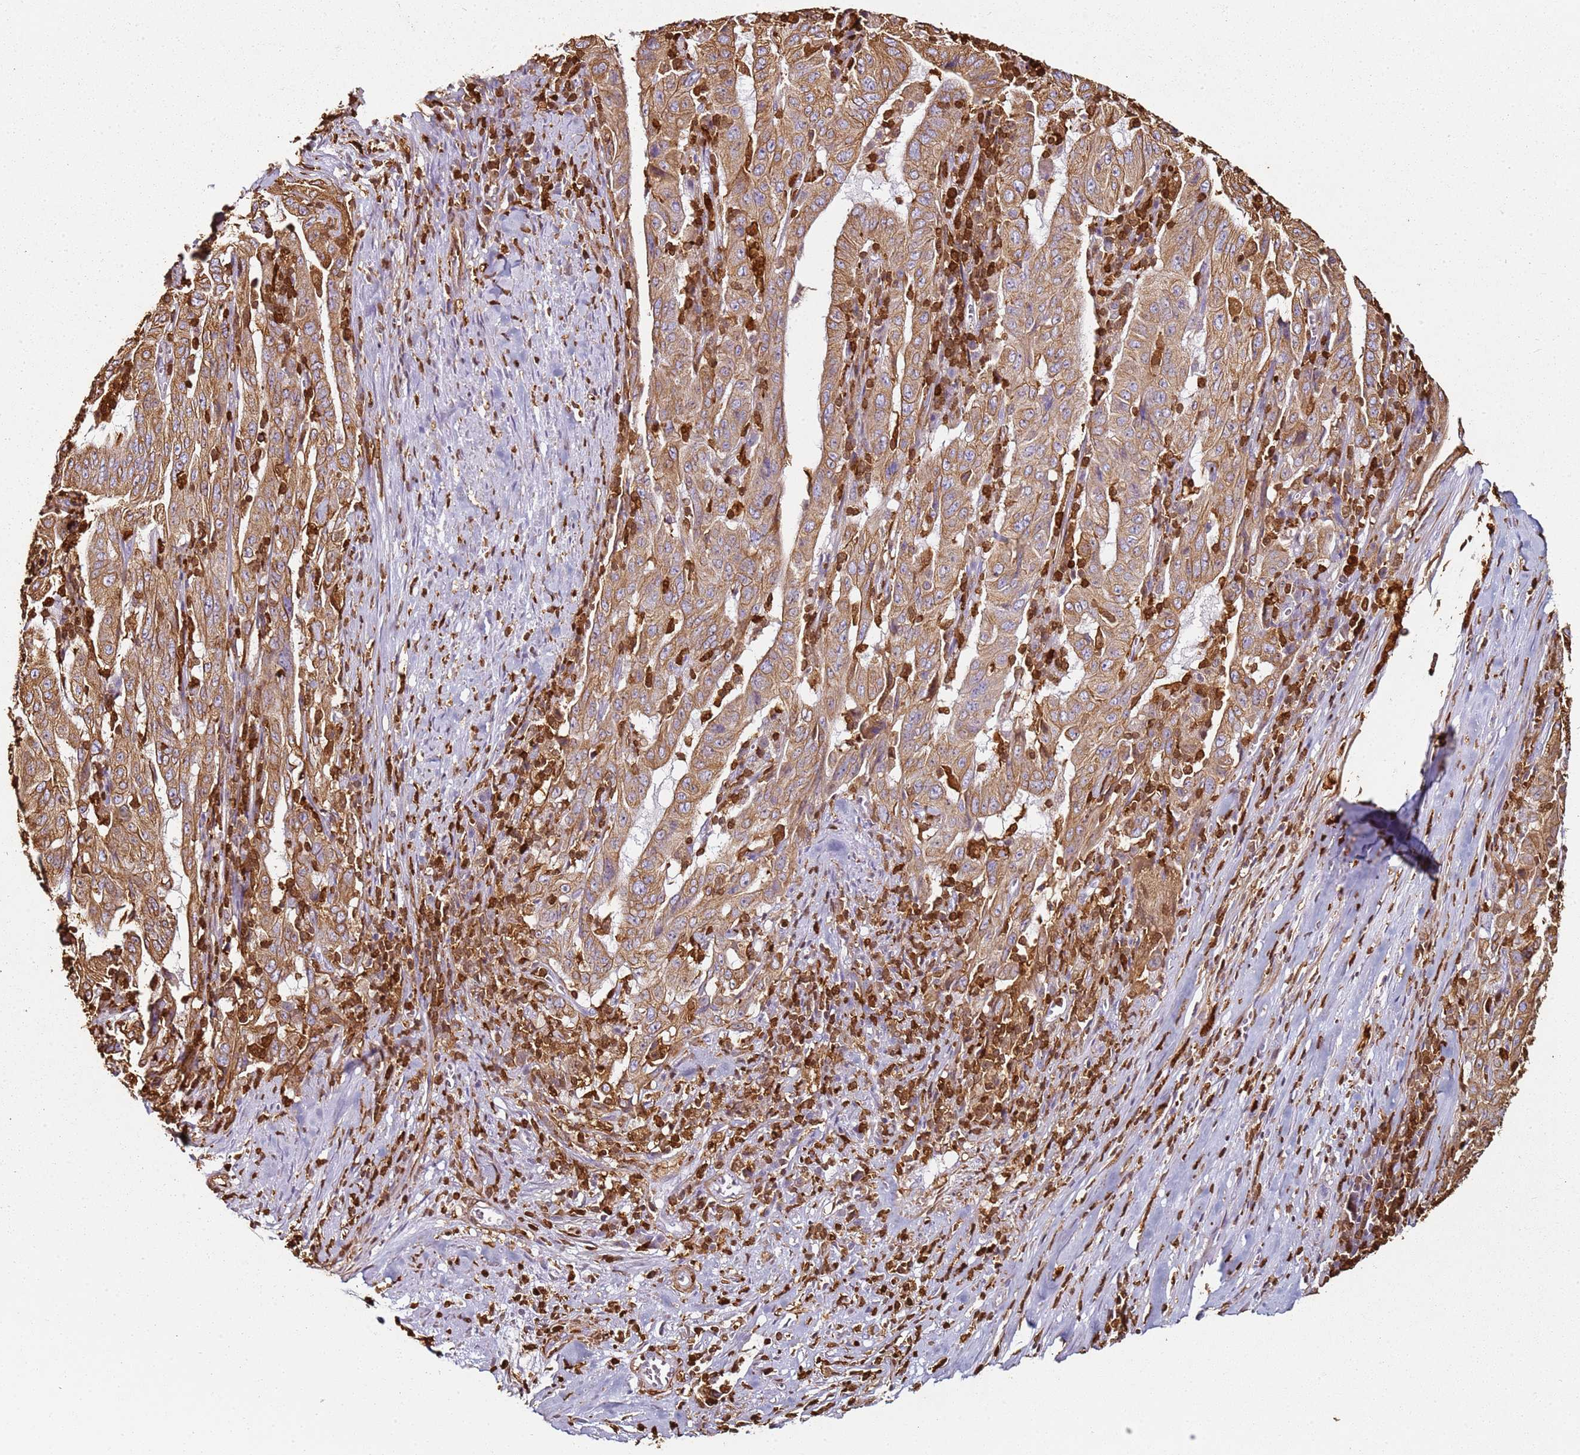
{"staining": {"intensity": "moderate", "quantity": ">75%", "location": "cytoplasmic/membranous"}, "tissue": "pancreatic cancer", "cell_type": "Tumor cells", "image_type": "cancer", "snomed": [{"axis": "morphology", "description": "Adenocarcinoma, NOS"}, {"axis": "topography", "description": "Pancreas"}], "caption": "Protein analysis of pancreatic adenocarcinoma tissue reveals moderate cytoplasmic/membranous positivity in approximately >75% of tumor cells. Ihc stains the protein in brown and the nuclei are stained blue.", "gene": "S100A4", "patient": {"sex": "male", "age": 63}}